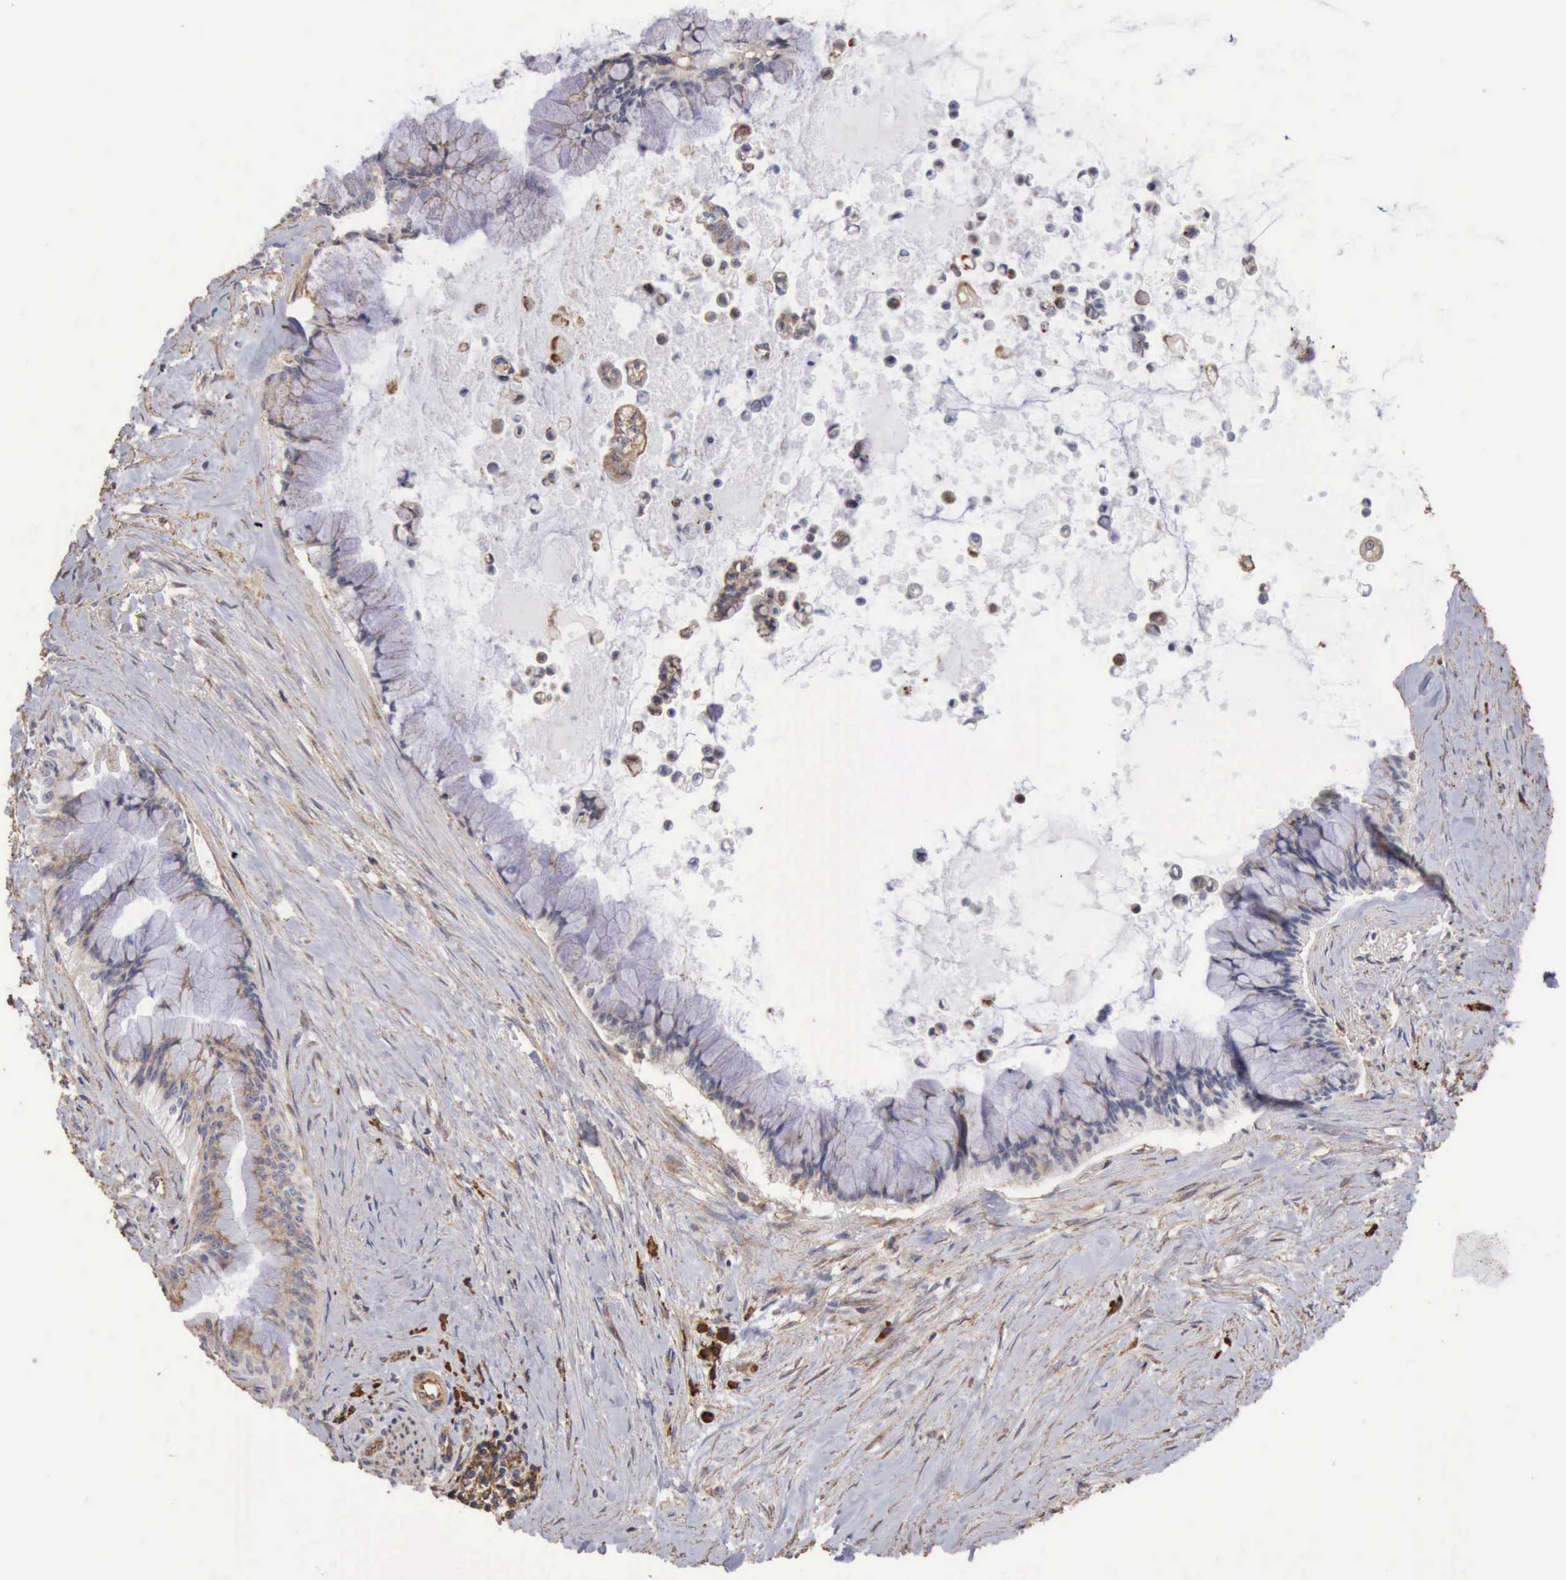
{"staining": {"intensity": "weak", "quantity": "<25%", "location": "cytoplasmic/membranous"}, "tissue": "pancreatic cancer", "cell_type": "Tumor cells", "image_type": "cancer", "snomed": [{"axis": "morphology", "description": "Adenocarcinoma, NOS"}, {"axis": "topography", "description": "Pancreas"}], "caption": "The image demonstrates no staining of tumor cells in adenocarcinoma (pancreatic).", "gene": "GPR101", "patient": {"sex": "male", "age": 59}}